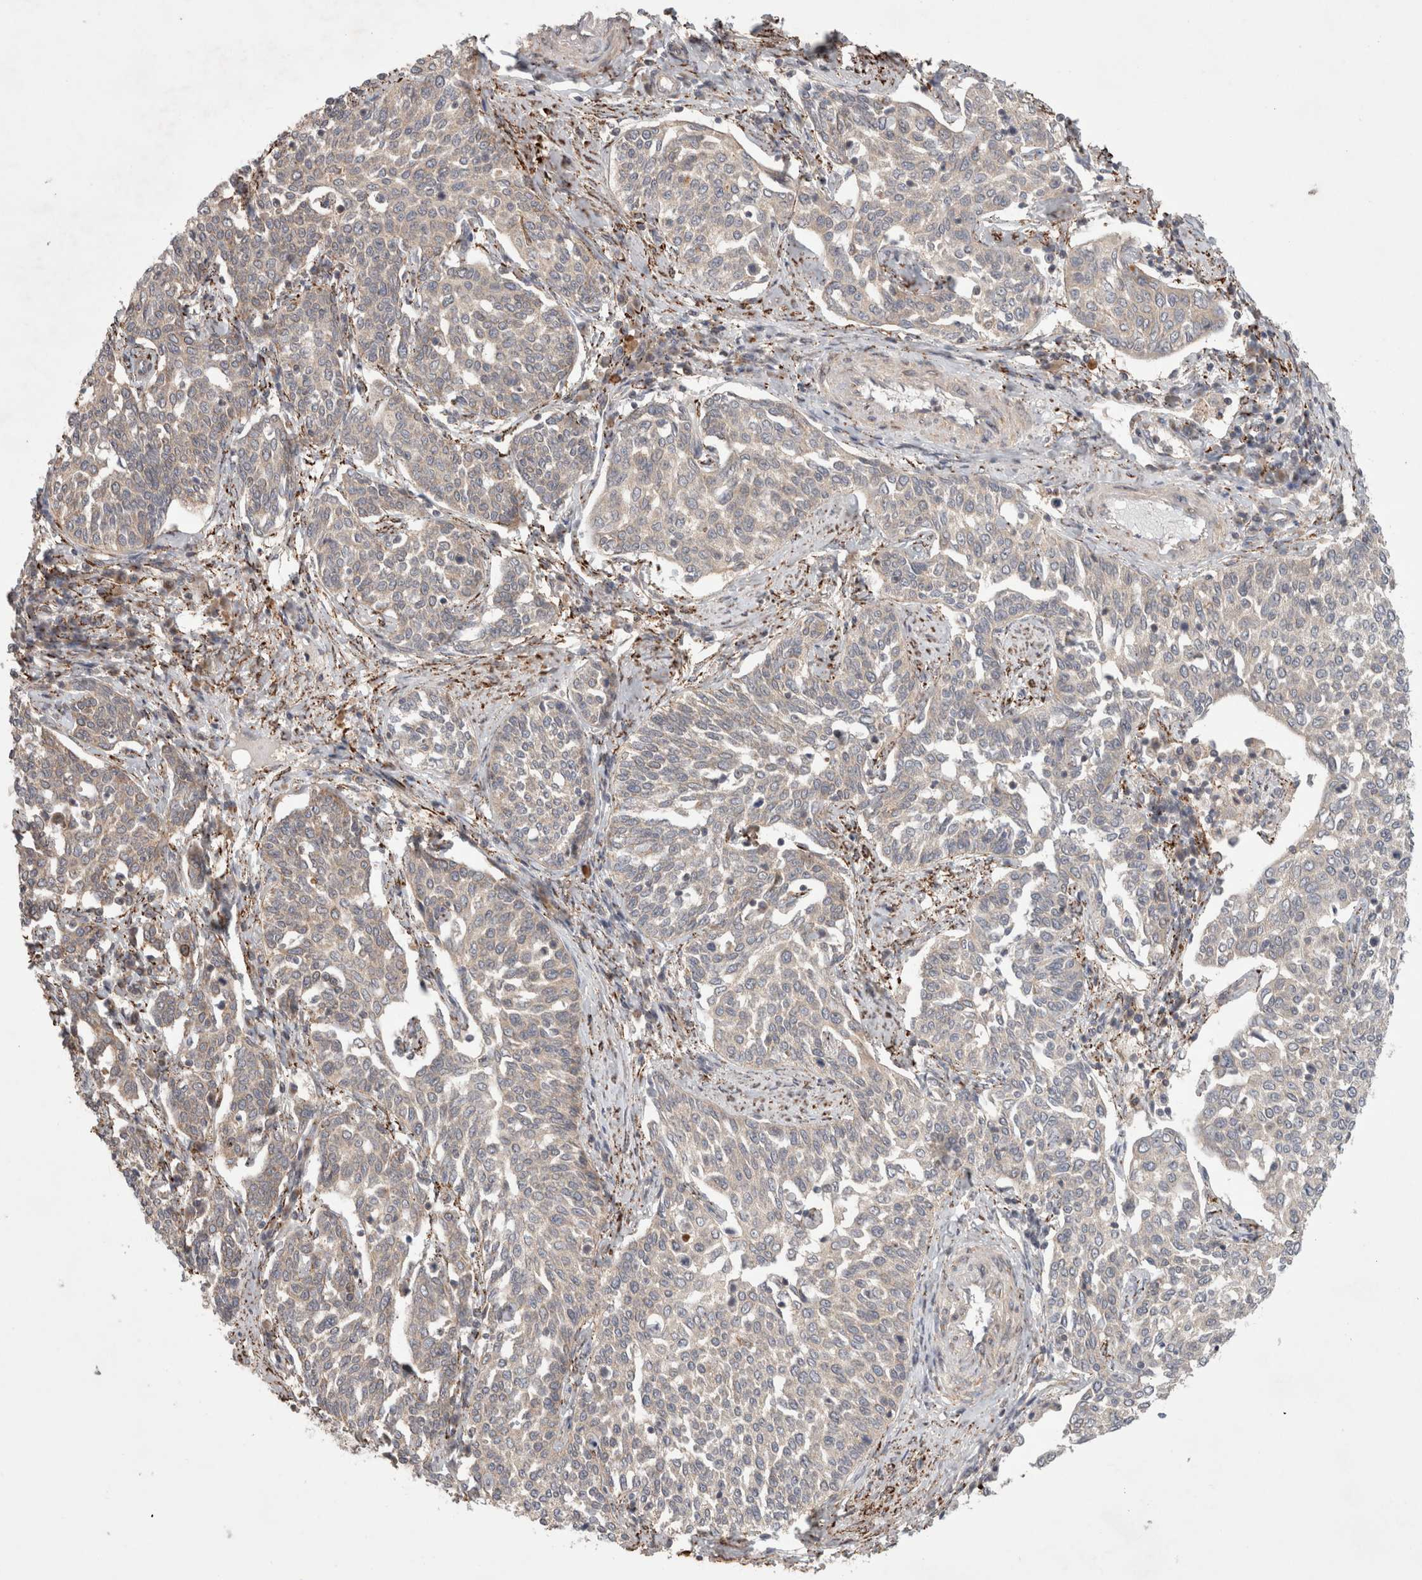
{"staining": {"intensity": "weak", "quantity": "<25%", "location": "cytoplasmic/membranous"}, "tissue": "cervical cancer", "cell_type": "Tumor cells", "image_type": "cancer", "snomed": [{"axis": "morphology", "description": "Squamous cell carcinoma, NOS"}, {"axis": "topography", "description": "Cervix"}], "caption": "A high-resolution micrograph shows immunohistochemistry (IHC) staining of cervical cancer, which displays no significant staining in tumor cells.", "gene": "HROB", "patient": {"sex": "female", "age": 34}}